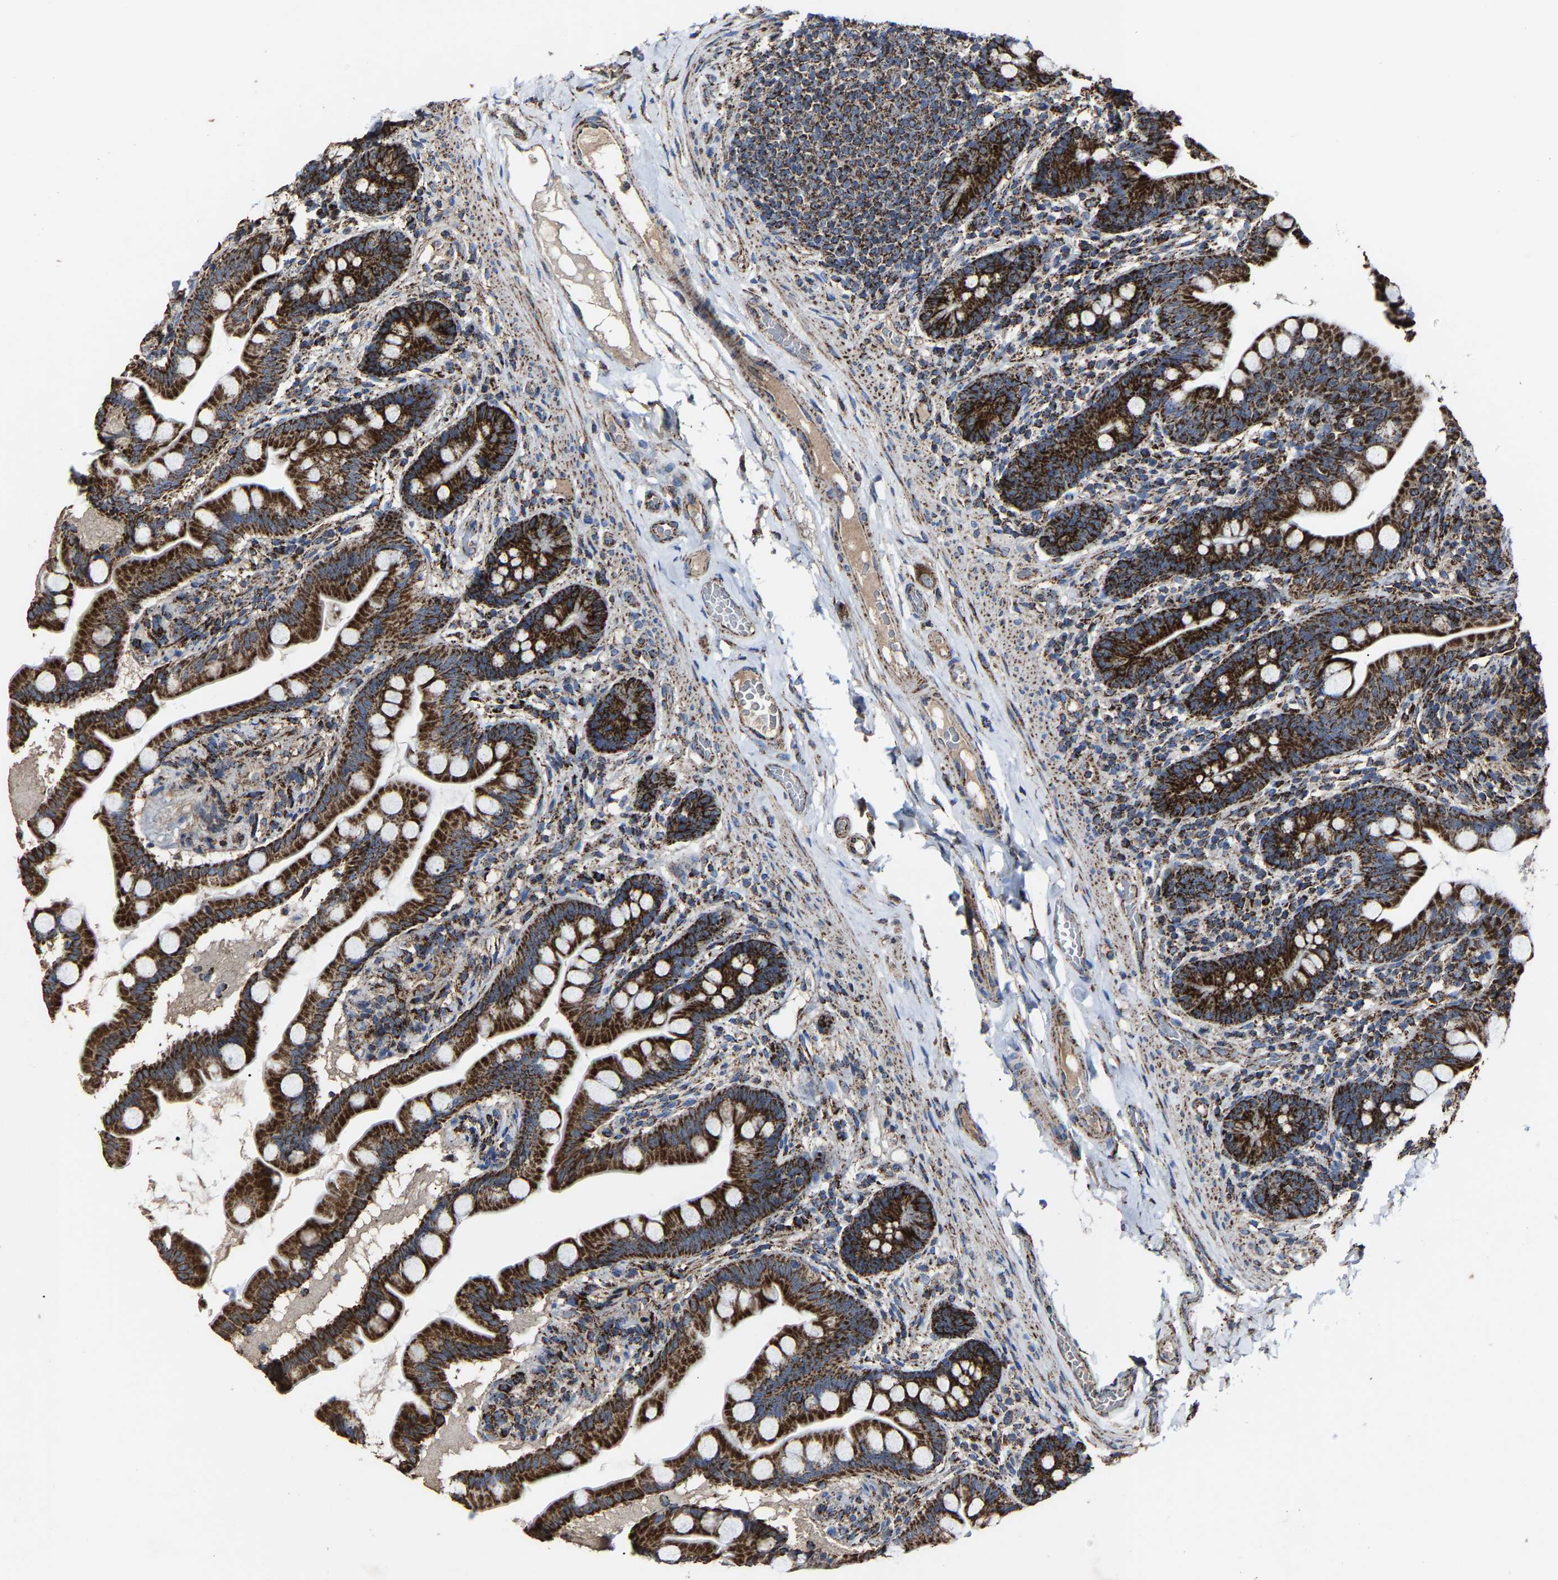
{"staining": {"intensity": "strong", "quantity": ">75%", "location": "cytoplasmic/membranous"}, "tissue": "small intestine", "cell_type": "Glandular cells", "image_type": "normal", "snomed": [{"axis": "morphology", "description": "Normal tissue, NOS"}, {"axis": "topography", "description": "Small intestine"}], "caption": "This is an image of IHC staining of normal small intestine, which shows strong positivity in the cytoplasmic/membranous of glandular cells.", "gene": "NDUFV3", "patient": {"sex": "female", "age": 56}}